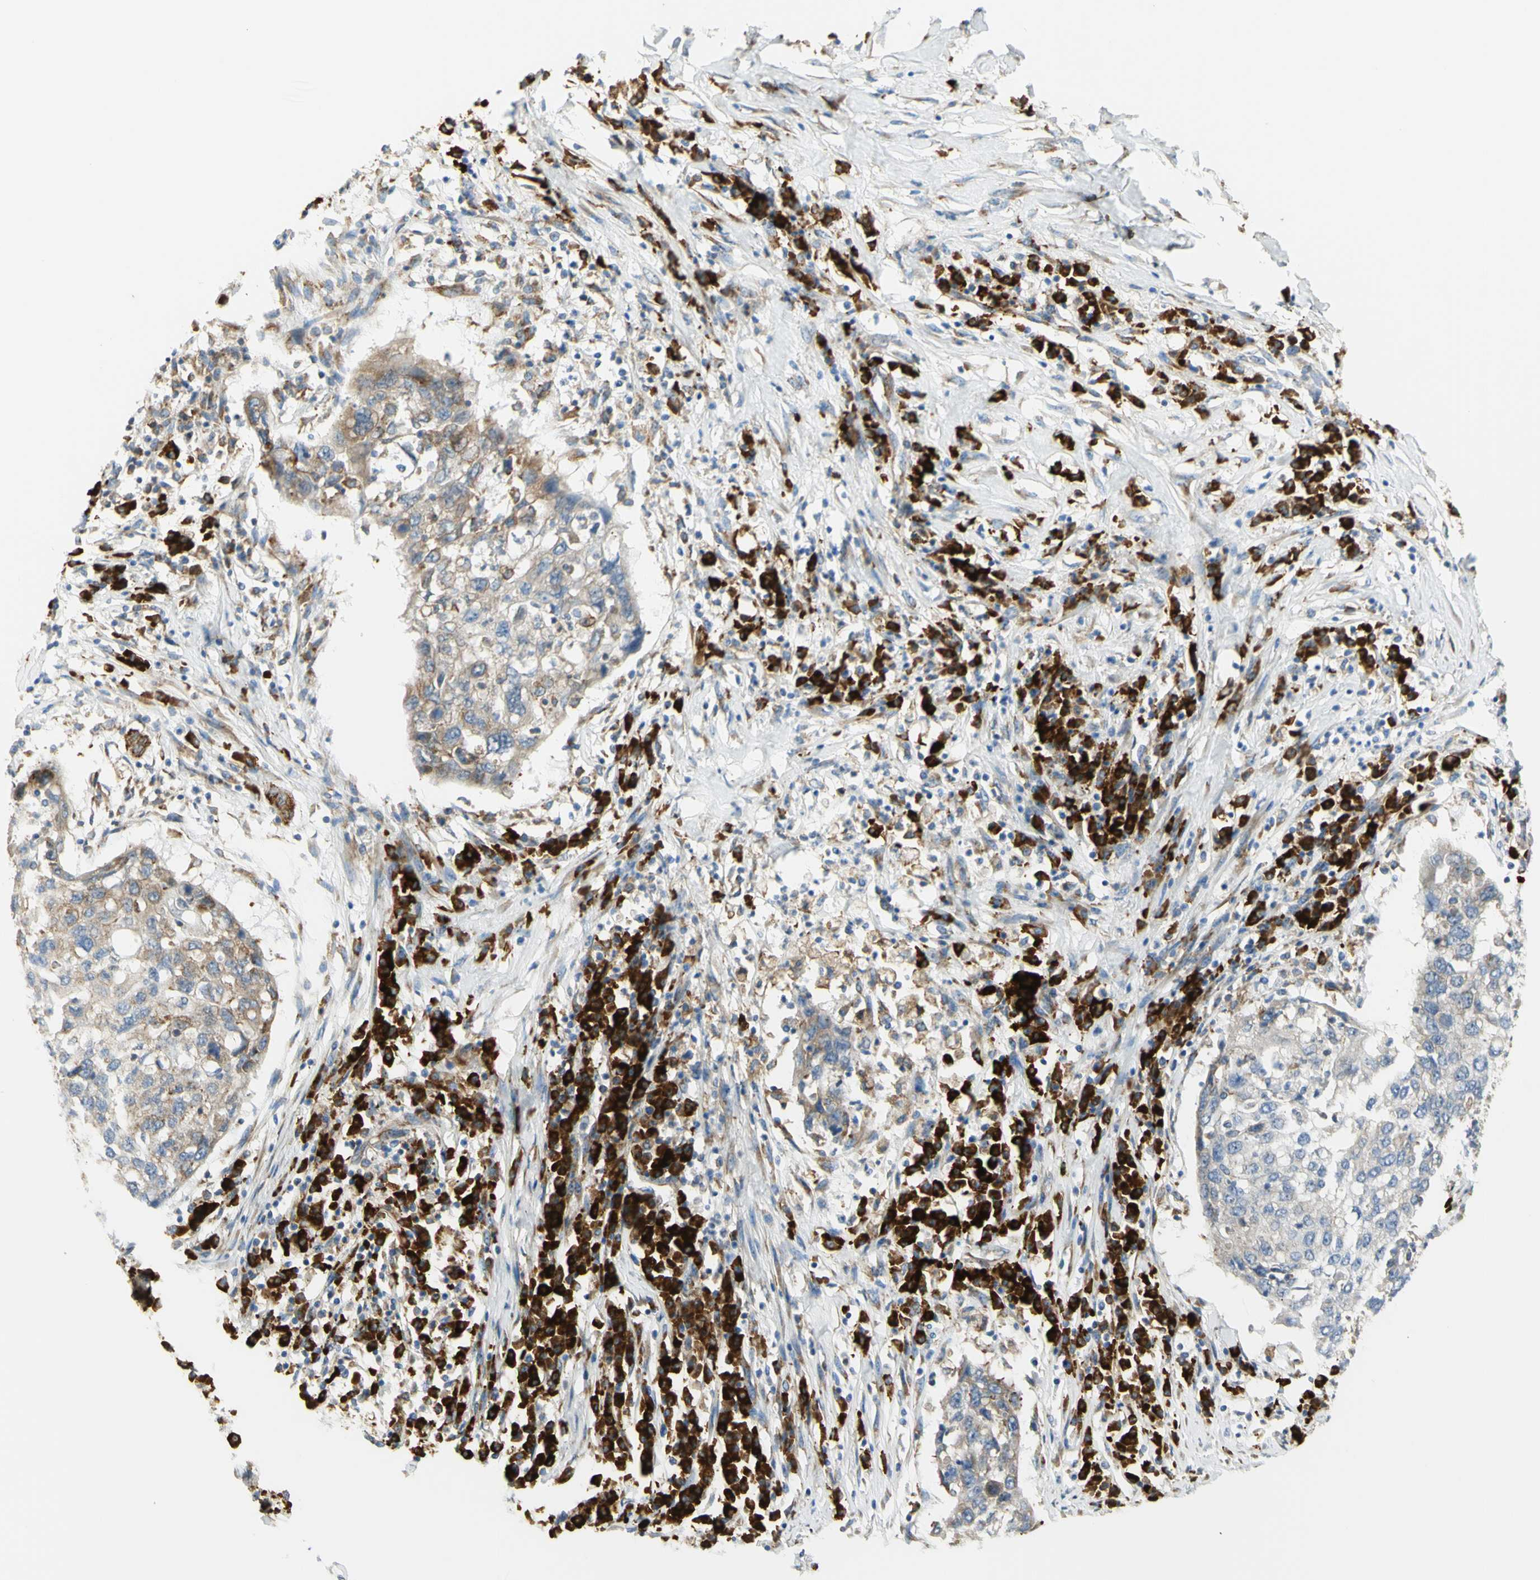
{"staining": {"intensity": "moderate", "quantity": "<25%", "location": "cytoplasmic/membranous"}, "tissue": "lung cancer", "cell_type": "Tumor cells", "image_type": "cancer", "snomed": [{"axis": "morphology", "description": "Squamous cell carcinoma, NOS"}, {"axis": "topography", "description": "Lung"}], "caption": "Immunohistochemistry (IHC) (DAB (3,3'-diaminobenzidine)) staining of lung cancer (squamous cell carcinoma) shows moderate cytoplasmic/membranous protein positivity in about <25% of tumor cells.", "gene": "MANF", "patient": {"sex": "female", "age": 63}}